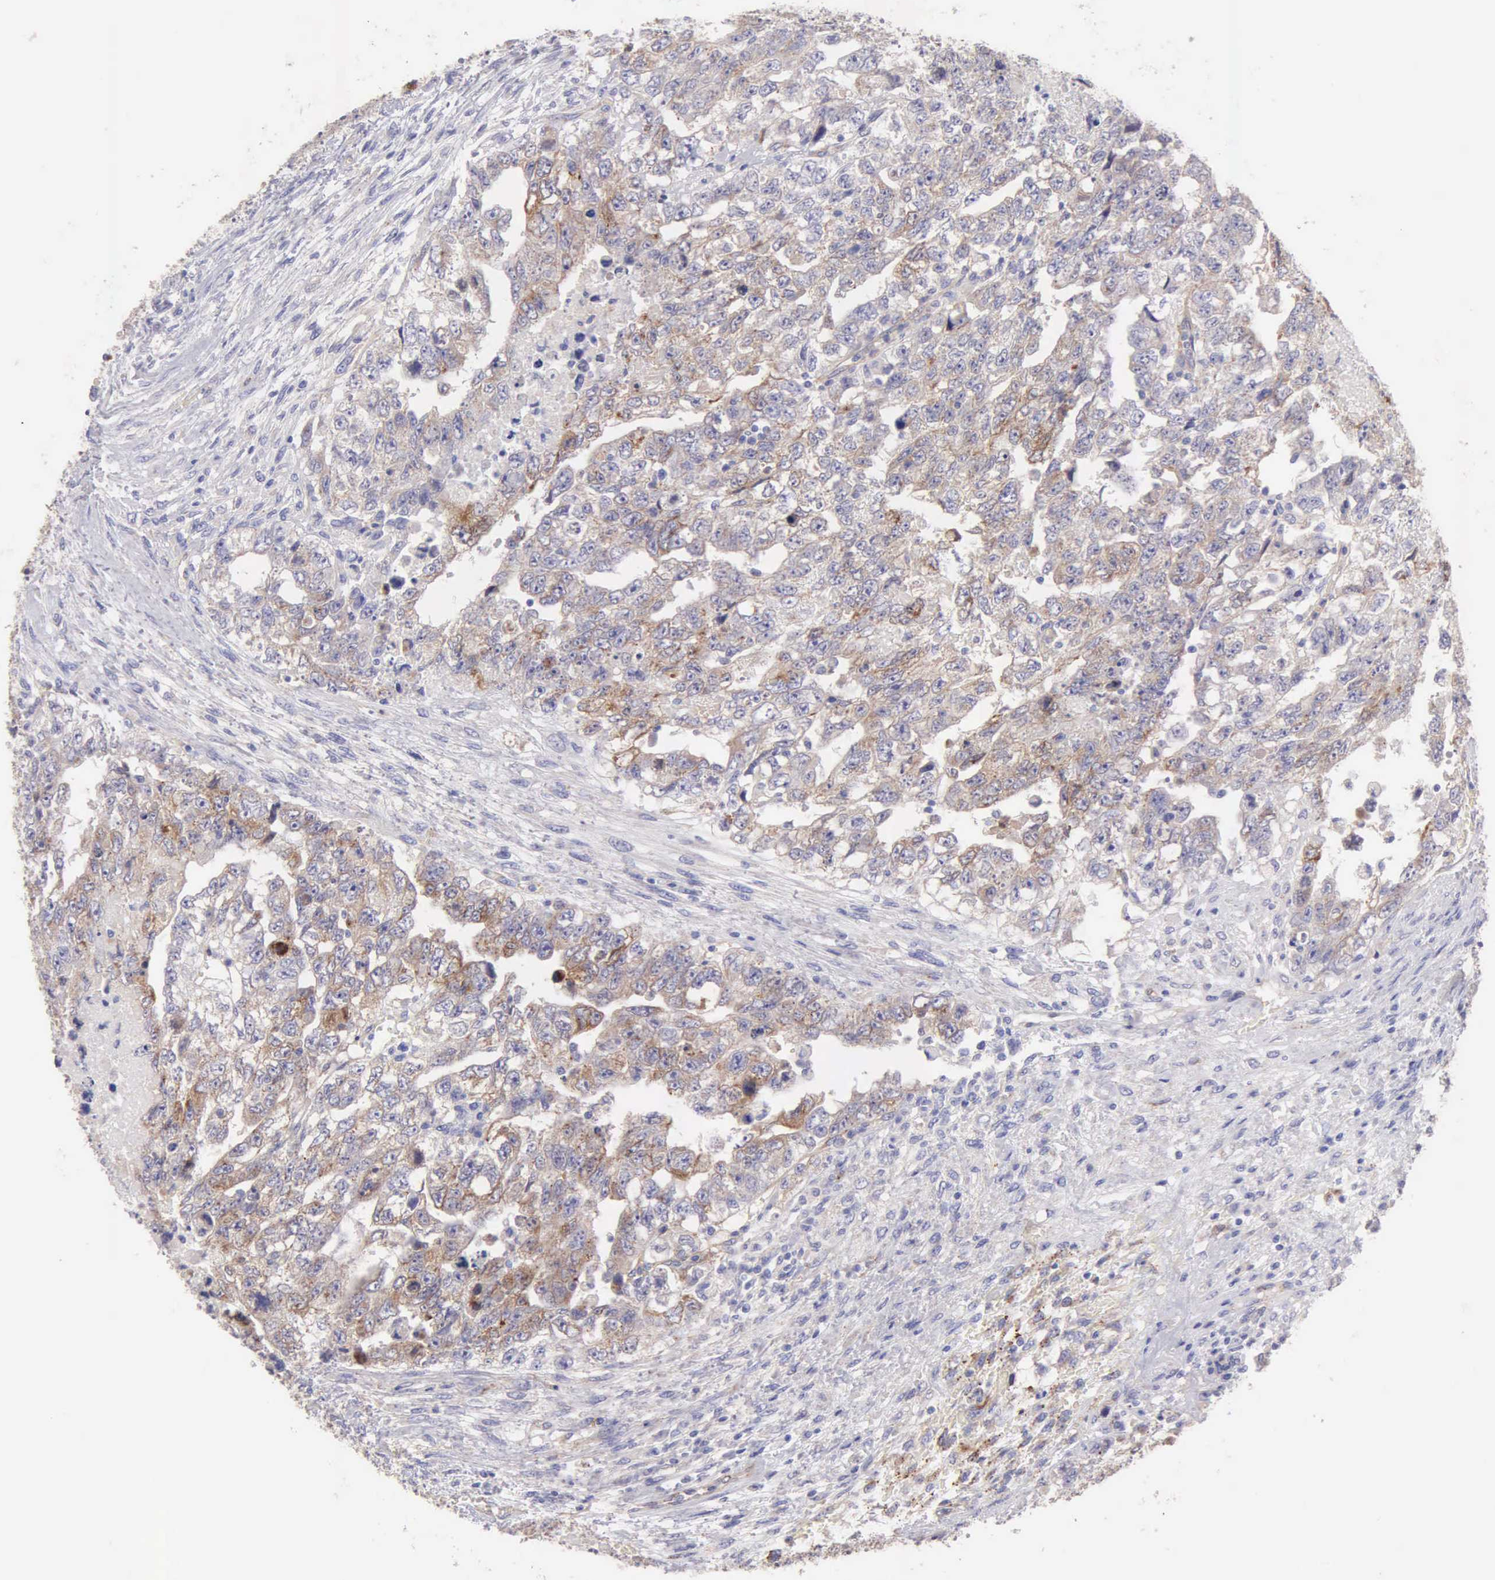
{"staining": {"intensity": "moderate", "quantity": "25%-75%", "location": "cytoplasmic/membranous"}, "tissue": "testis cancer", "cell_type": "Tumor cells", "image_type": "cancer", "snomed": [{"axis": "morphology", "description": "Carcinoma, Embryonal, NOS"}, {"axis": "topography", "description": "Testis"}], "caption": "Testis embryonal carcinoma was stained to show a protein in brown. There is medium levels of moderate cytoplasmic/membranous expression in approximately 25%-75% of tumor cells.", "gene": "APP", "patient": {"sex": "male", "age": 36}}